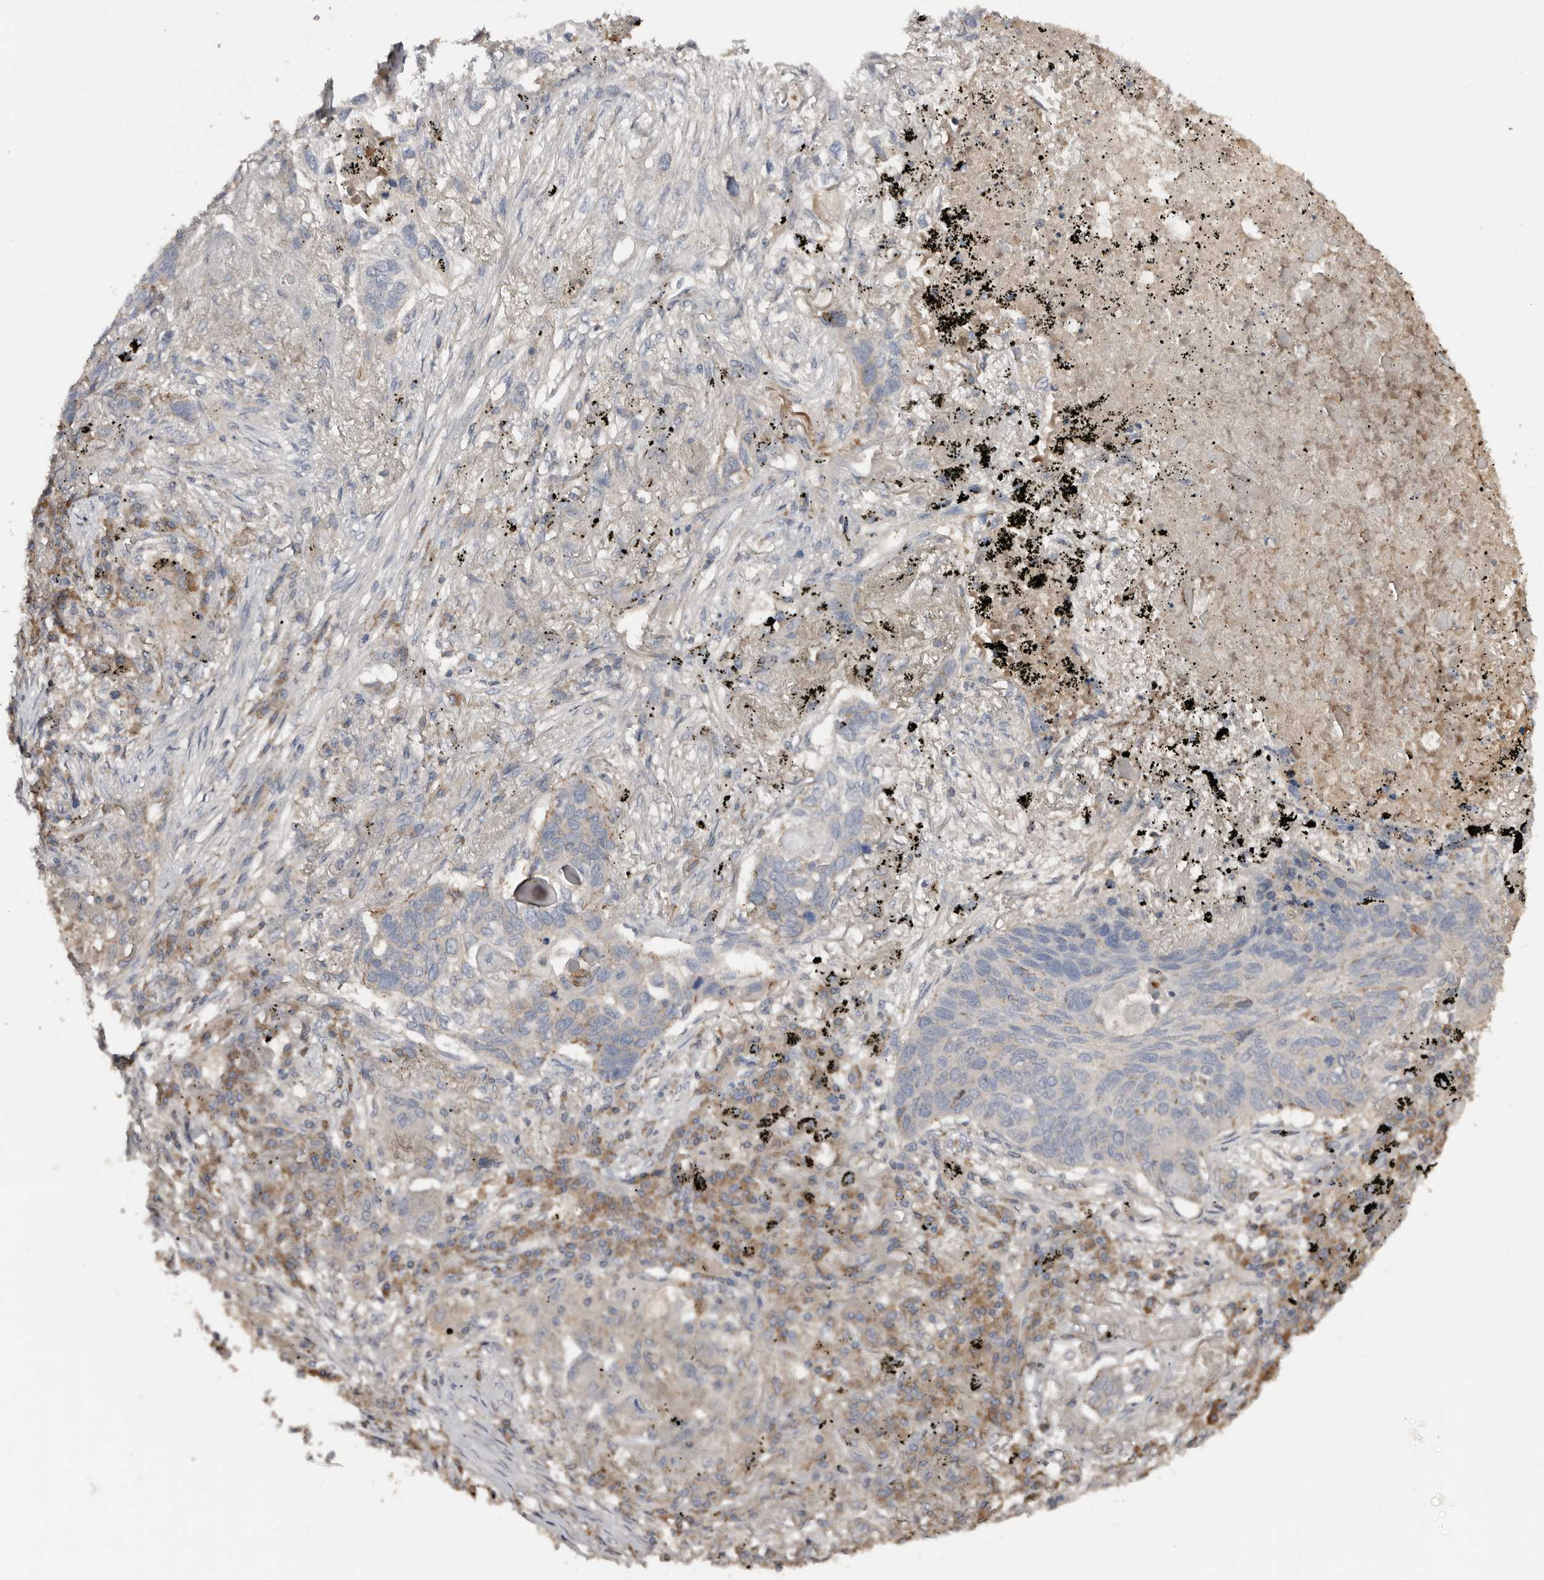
{"staining": {"intensity": "negative", "quantity": "none", "location": "none"}, "tissue": "lung cancer", "cell_type": "Tumor cells", "image_type": "cancer", "snomed": [{"axis": "morphology", "description": "Squamous cell carcinoma, NOS"}, {"axis": "topography", "description": "Lung"}], "caption": "Tumor cells are negative for brown protein staining in lung cancer (squamous cell carcinoma).", "gene": "SLC39A2", "patient": {"sex": "female", "age": 63}}